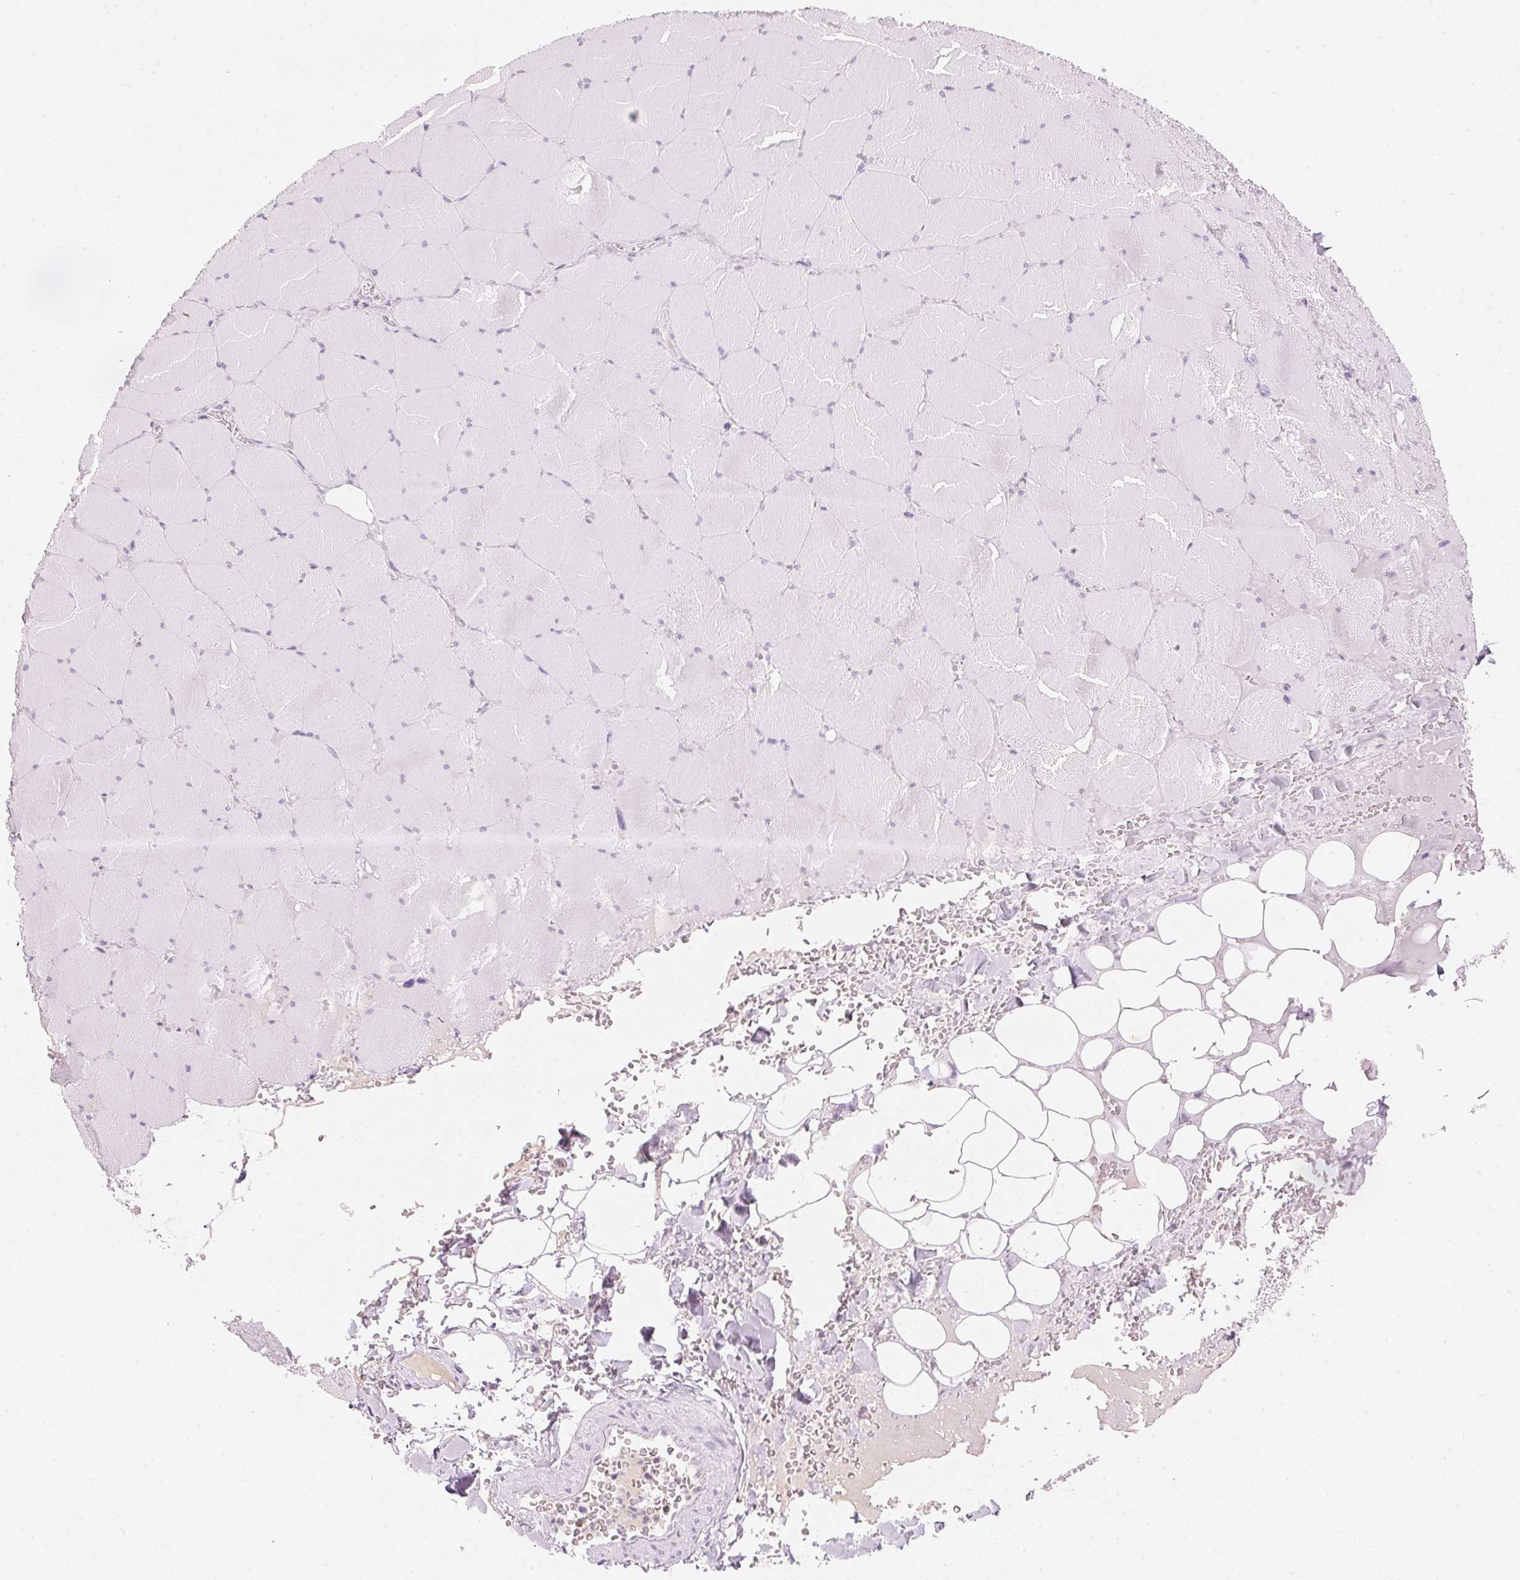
{"staining": {"intensity": "negative", "quantity": "none", "location": "none"}, "tissue": "skeletal muscle", "cell_type": "Myocytes", "image_type": "normal", "snomed": [{"axis": "morphology", "description": "Normal tissue, NOS"}, {"axis": "topography", "description": "Skeletal muscle"}, {"axis": "topography", "description": "Head-Neck"}], "caption": "There is no significant staining in myocytes of skeletal muscle. (Stains: DAB immunohistochemistry with hematoxylin counter stain, Microscopy: brightfield microscopy at high magnification).", "gene": "HOXB13", "patient": {"sex": "male", "age": 66}}